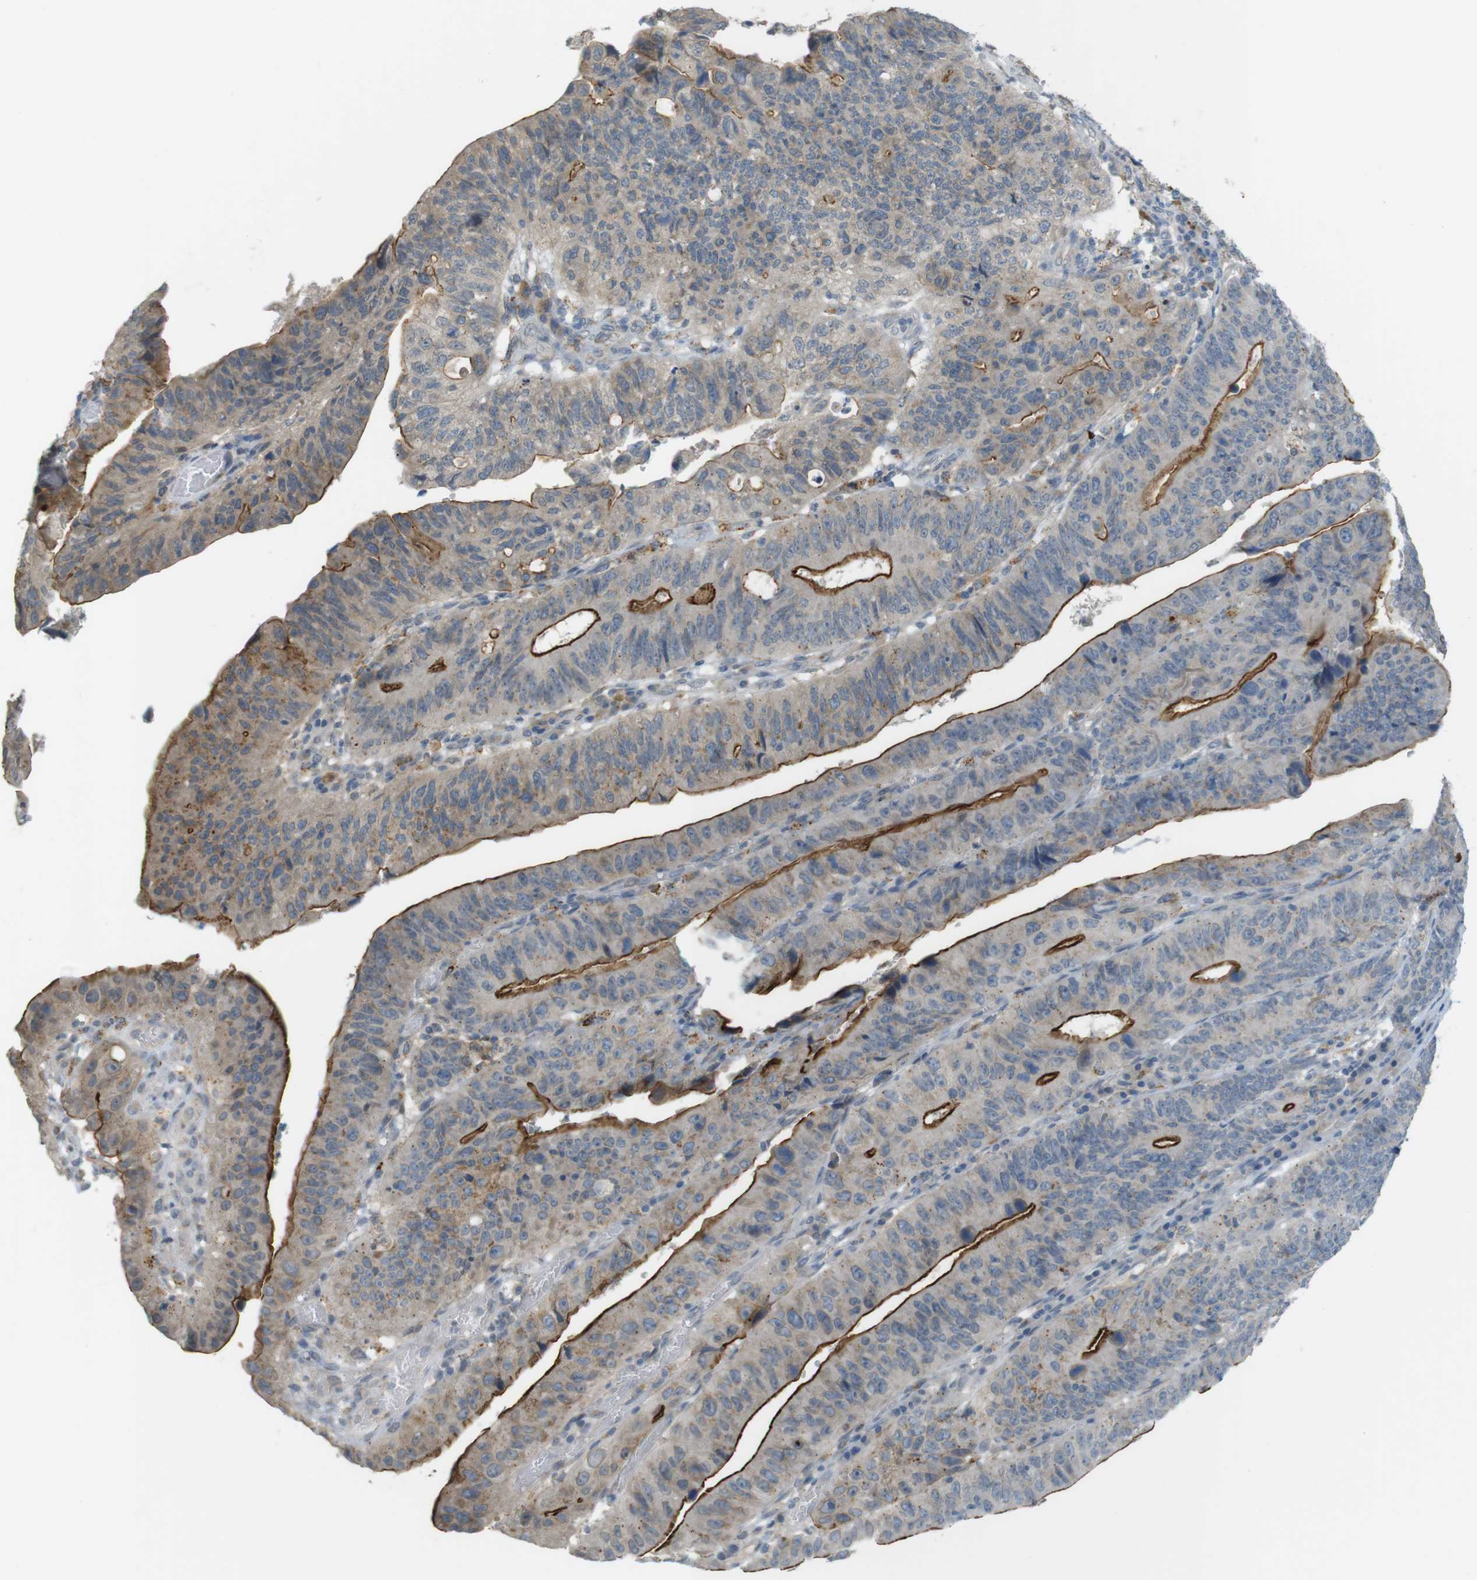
{"staining": {"intensity": "moderate", "quantity": ">75%", "location": "cytoplasmic/membranous"}, "tissue": "stomach cancer", "cell_type": "Tumor cells", "image_type": "cancer", "snomed": [{"axis": "morphology", "description": "Adenocarcinoma, NOS"}, {"axis": "topography", "description": "Stomach"}], "caption": "Moderate cytoplasmic/membranous positivity is identified in approximately >75% of tumor cells in stomach adenocarcinoma.", "gene": "UGT8", "patient": {"sex": "male", "age": 59}}